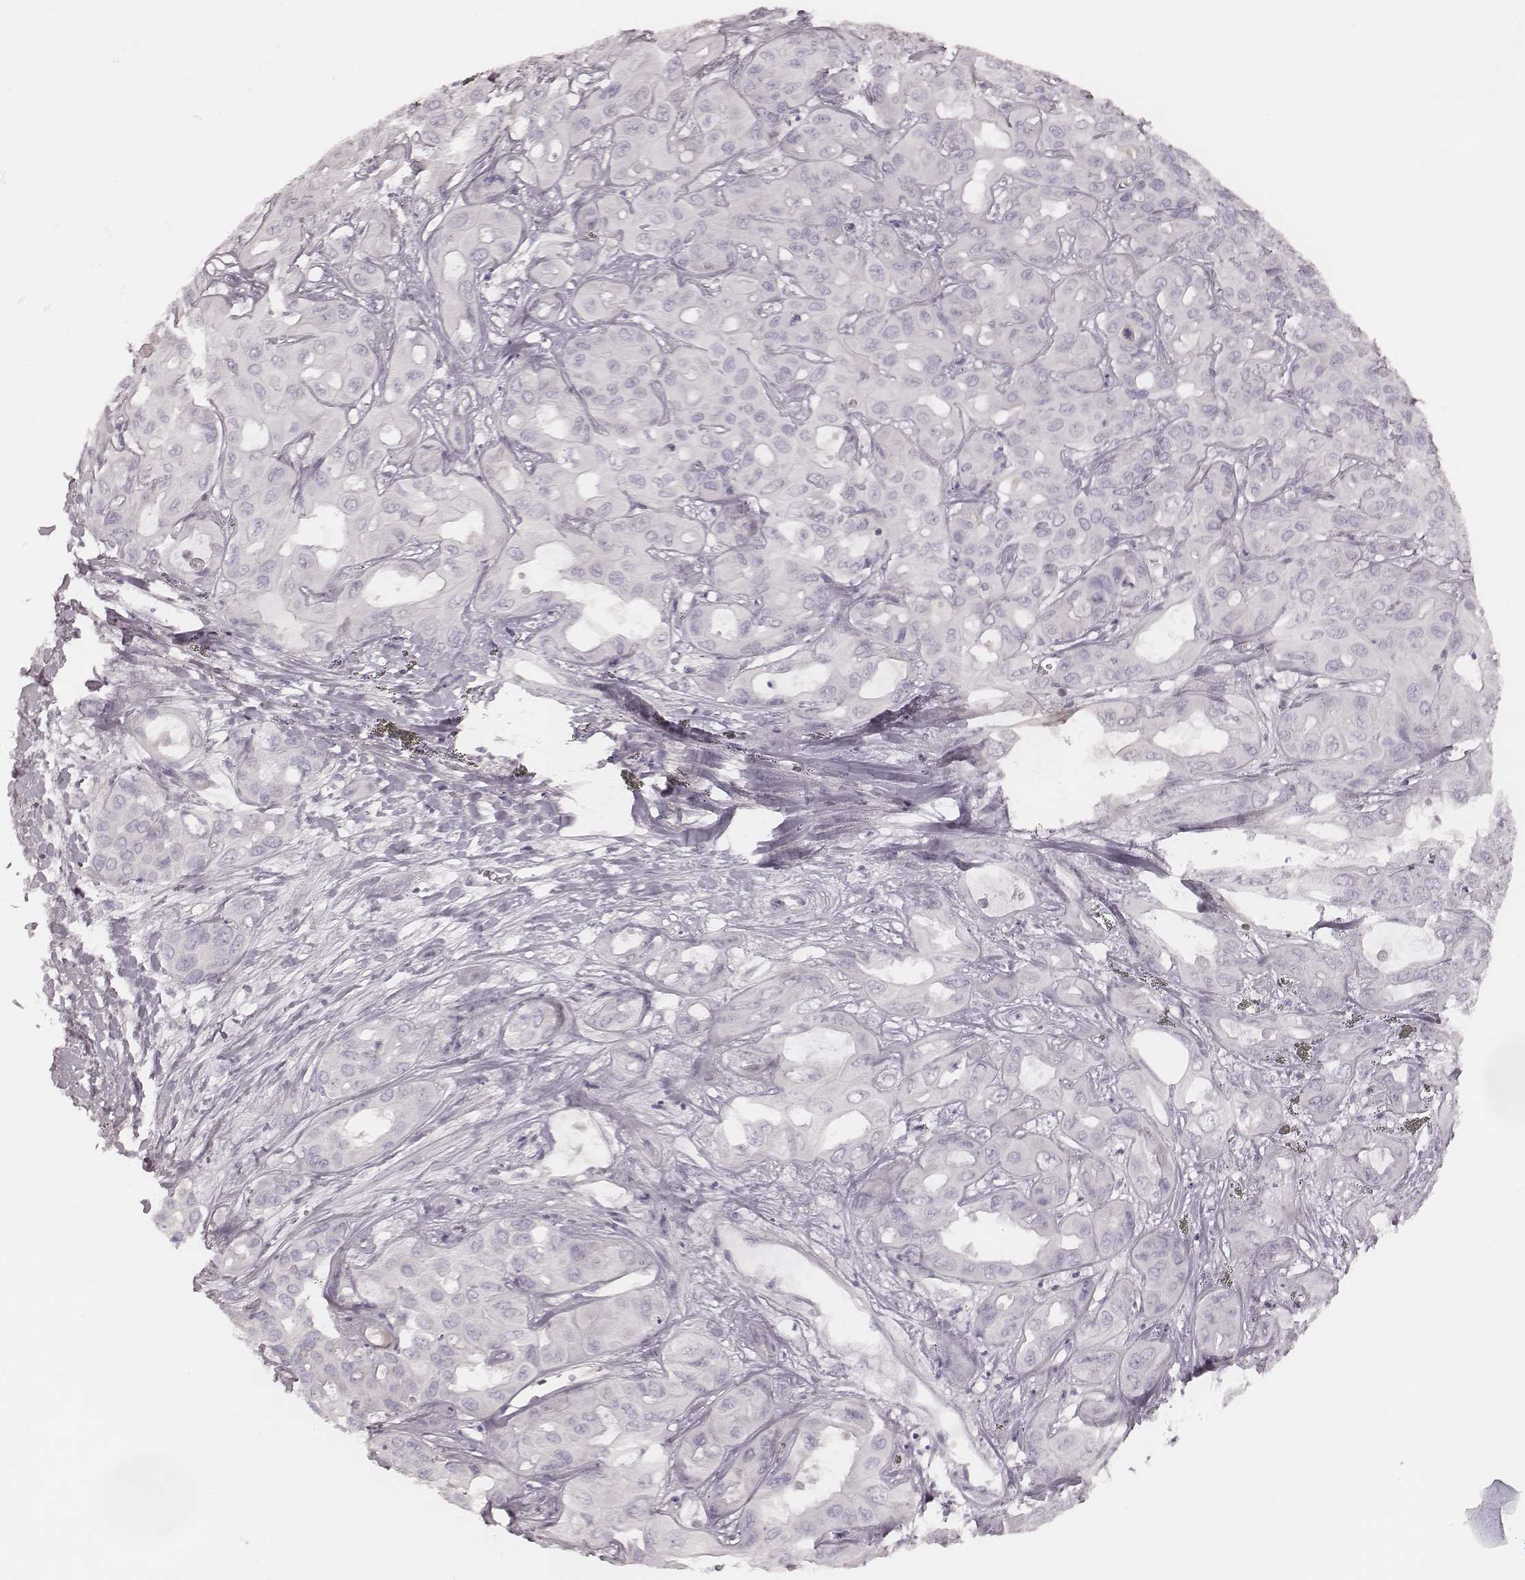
{"staining": {"intensity": "negative", "quantity": "none", "location": "none"}, "tissue": "liver cancer", "cell_type": "Tumor cells", "image_type": "cancer", "snomed": [{"axis": "morphology", "description": "Cholangiocarcinoma"}, {"axis": "topography", "description": "Liver"}], "caption": "DAB immunohistochemical staining of liver cancer displays no significant expression in tumor cells.", "gene": "MSX1", "patient": {"sex": "female", "age": 60}}